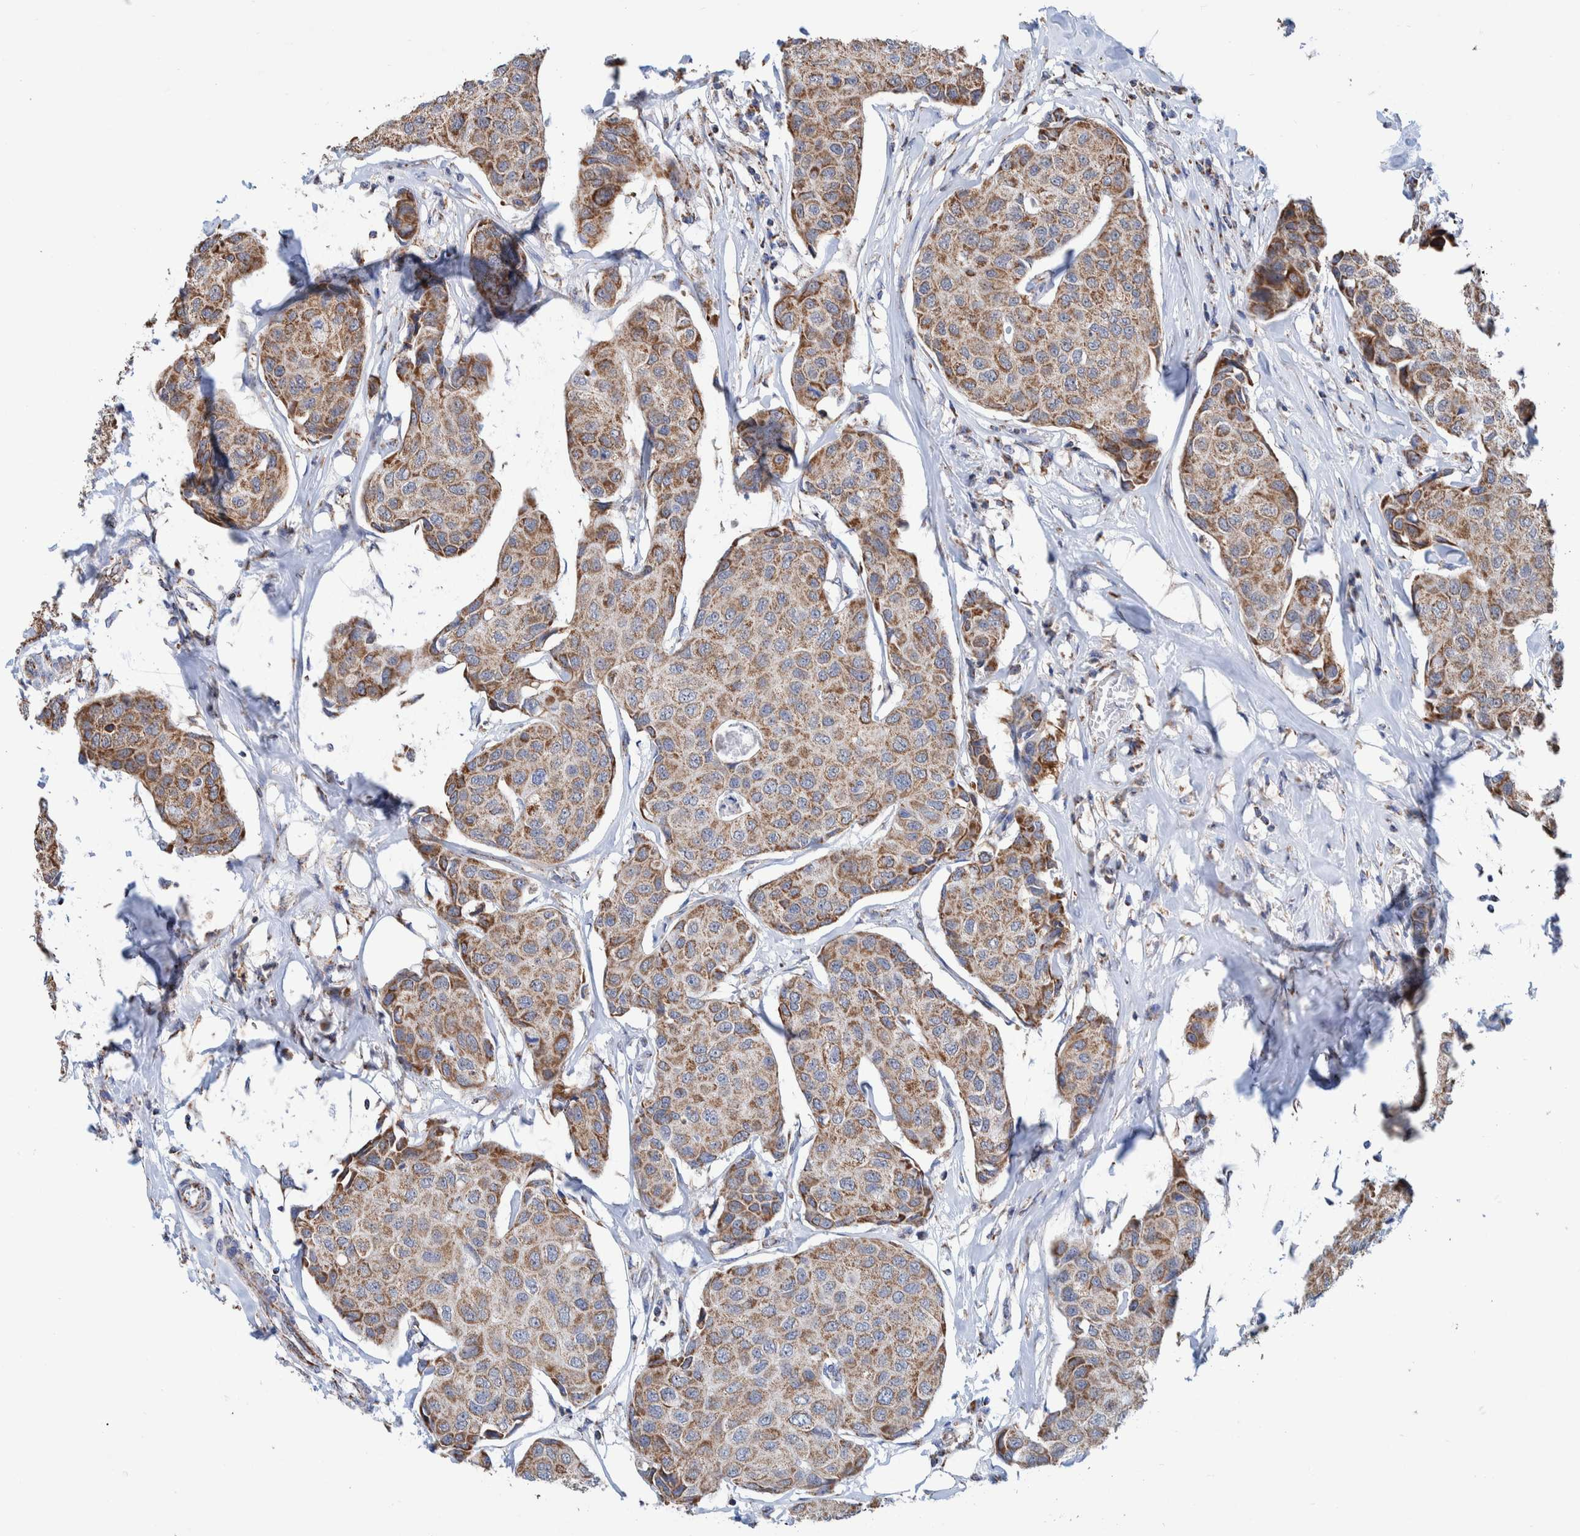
{"staining": {"intensity": "weak", "quantity": ">75%", "location": "cytoplasmic/membranous"}, "tissue": "breast cancer", "cell_type": "Tumor cells", "image_type": "cancer", "snomed": [{"axis": "morphology", "description": "Duct carcinoma"}, {"axis": "topography", "description": "Breast"}], "caption": "This is an image of IHC staining of invasive ductal carcinoma (breast), which shows weak staining in the cytoplasmic/membranous of tumor cells.", "gene": "DECR1", "patient": {"sex": "female", "age": 80}}